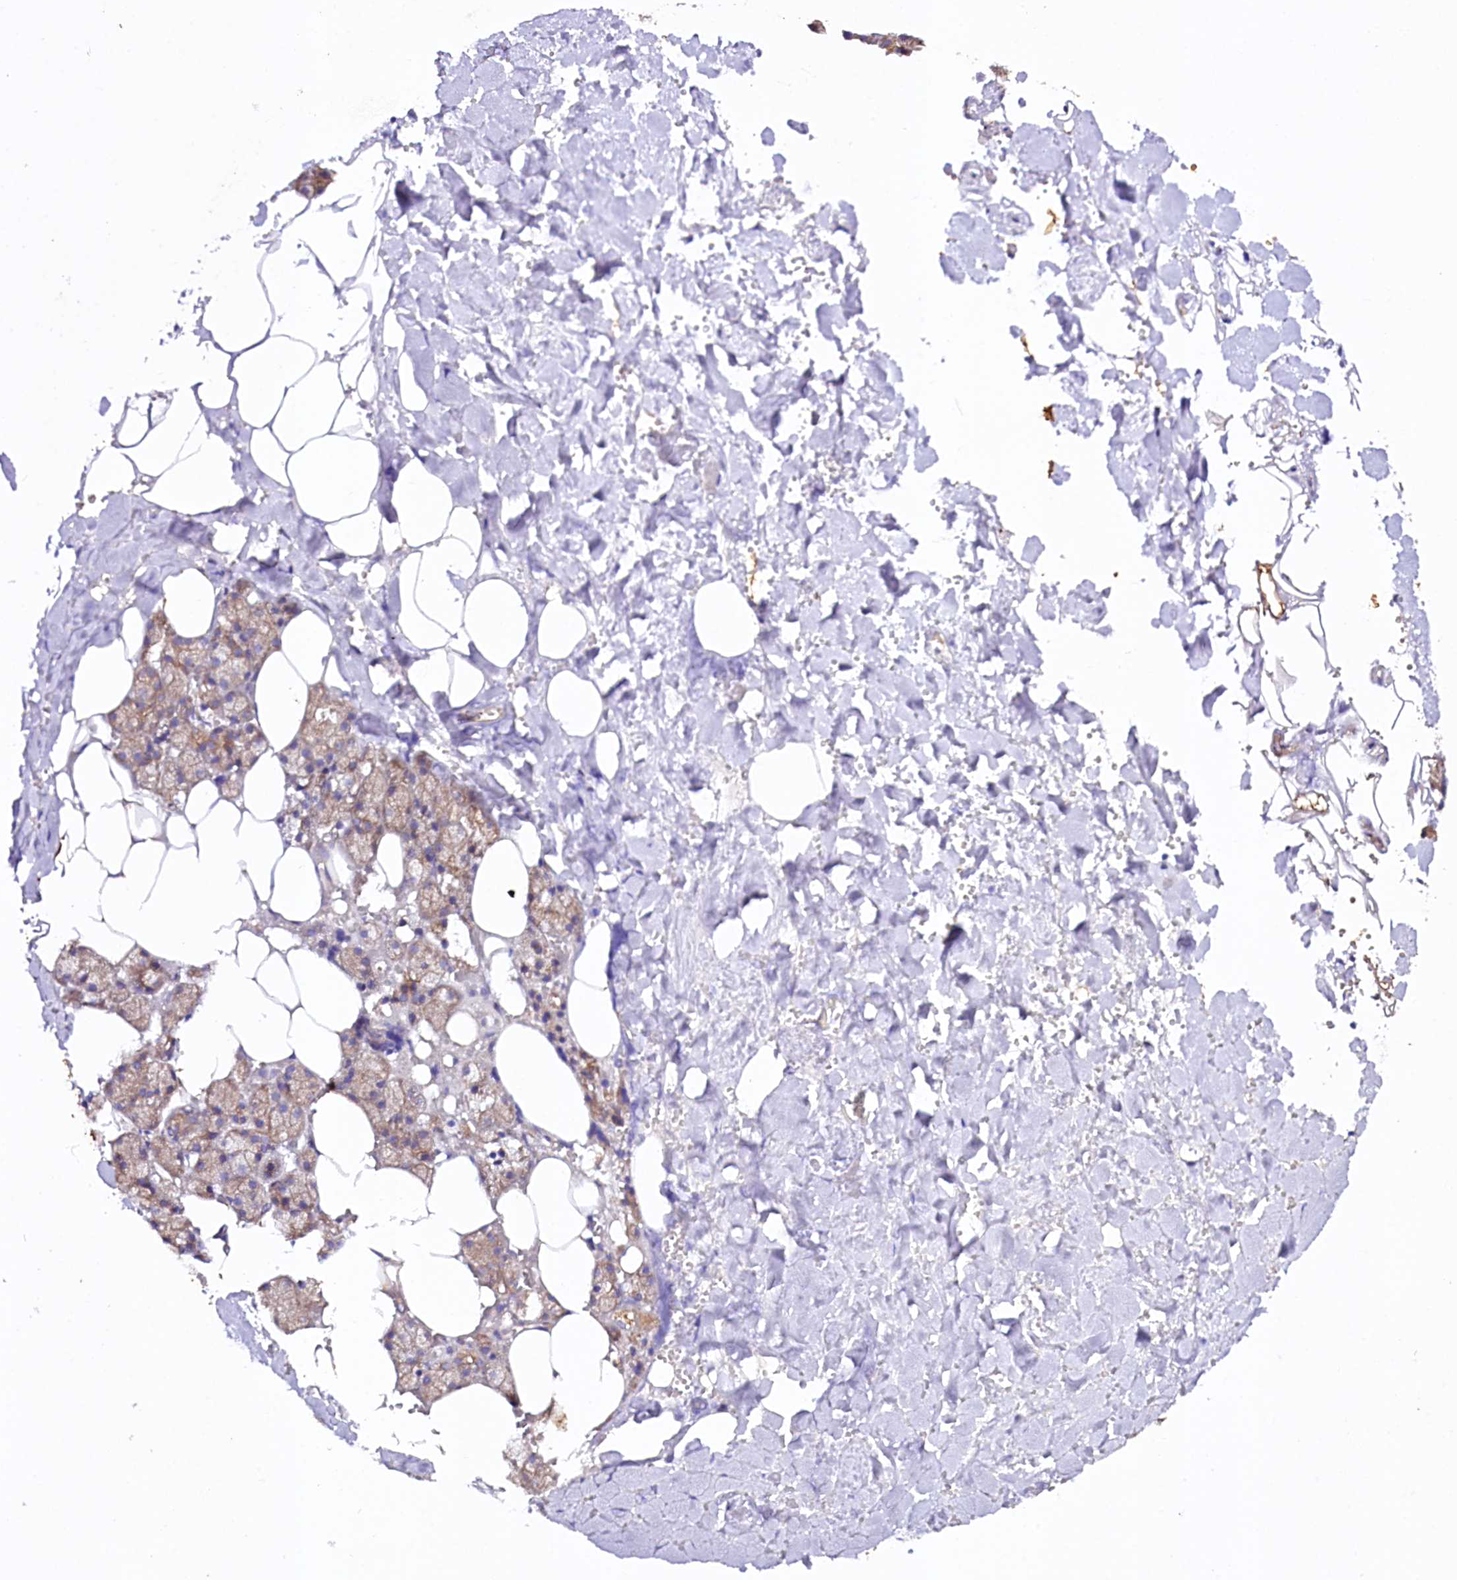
{"staining": {"intensity": "moderate", "quantity": "<25%", "location": "cytoplasmic/membranous"}, "tissue": "salivary gland", "cell_type": "Glandular cells", "image_type": "normal", "snomed": [{"axis": "morphology", "description": "Normal tissue, NOS"}, {"axis": "topography", "description": "Salivary gland"}], "caption": "Immunohistochemical staining of unremarkable salivary gland reveals low levels of moderate cytoplasmic/membranous positivity in about <25% of glandular cells. (brown staining indicates protein expression, while blue staining denotes nuclei).", "gene": "SACM1L", "patient": {"sex": "male", "age": 62}}